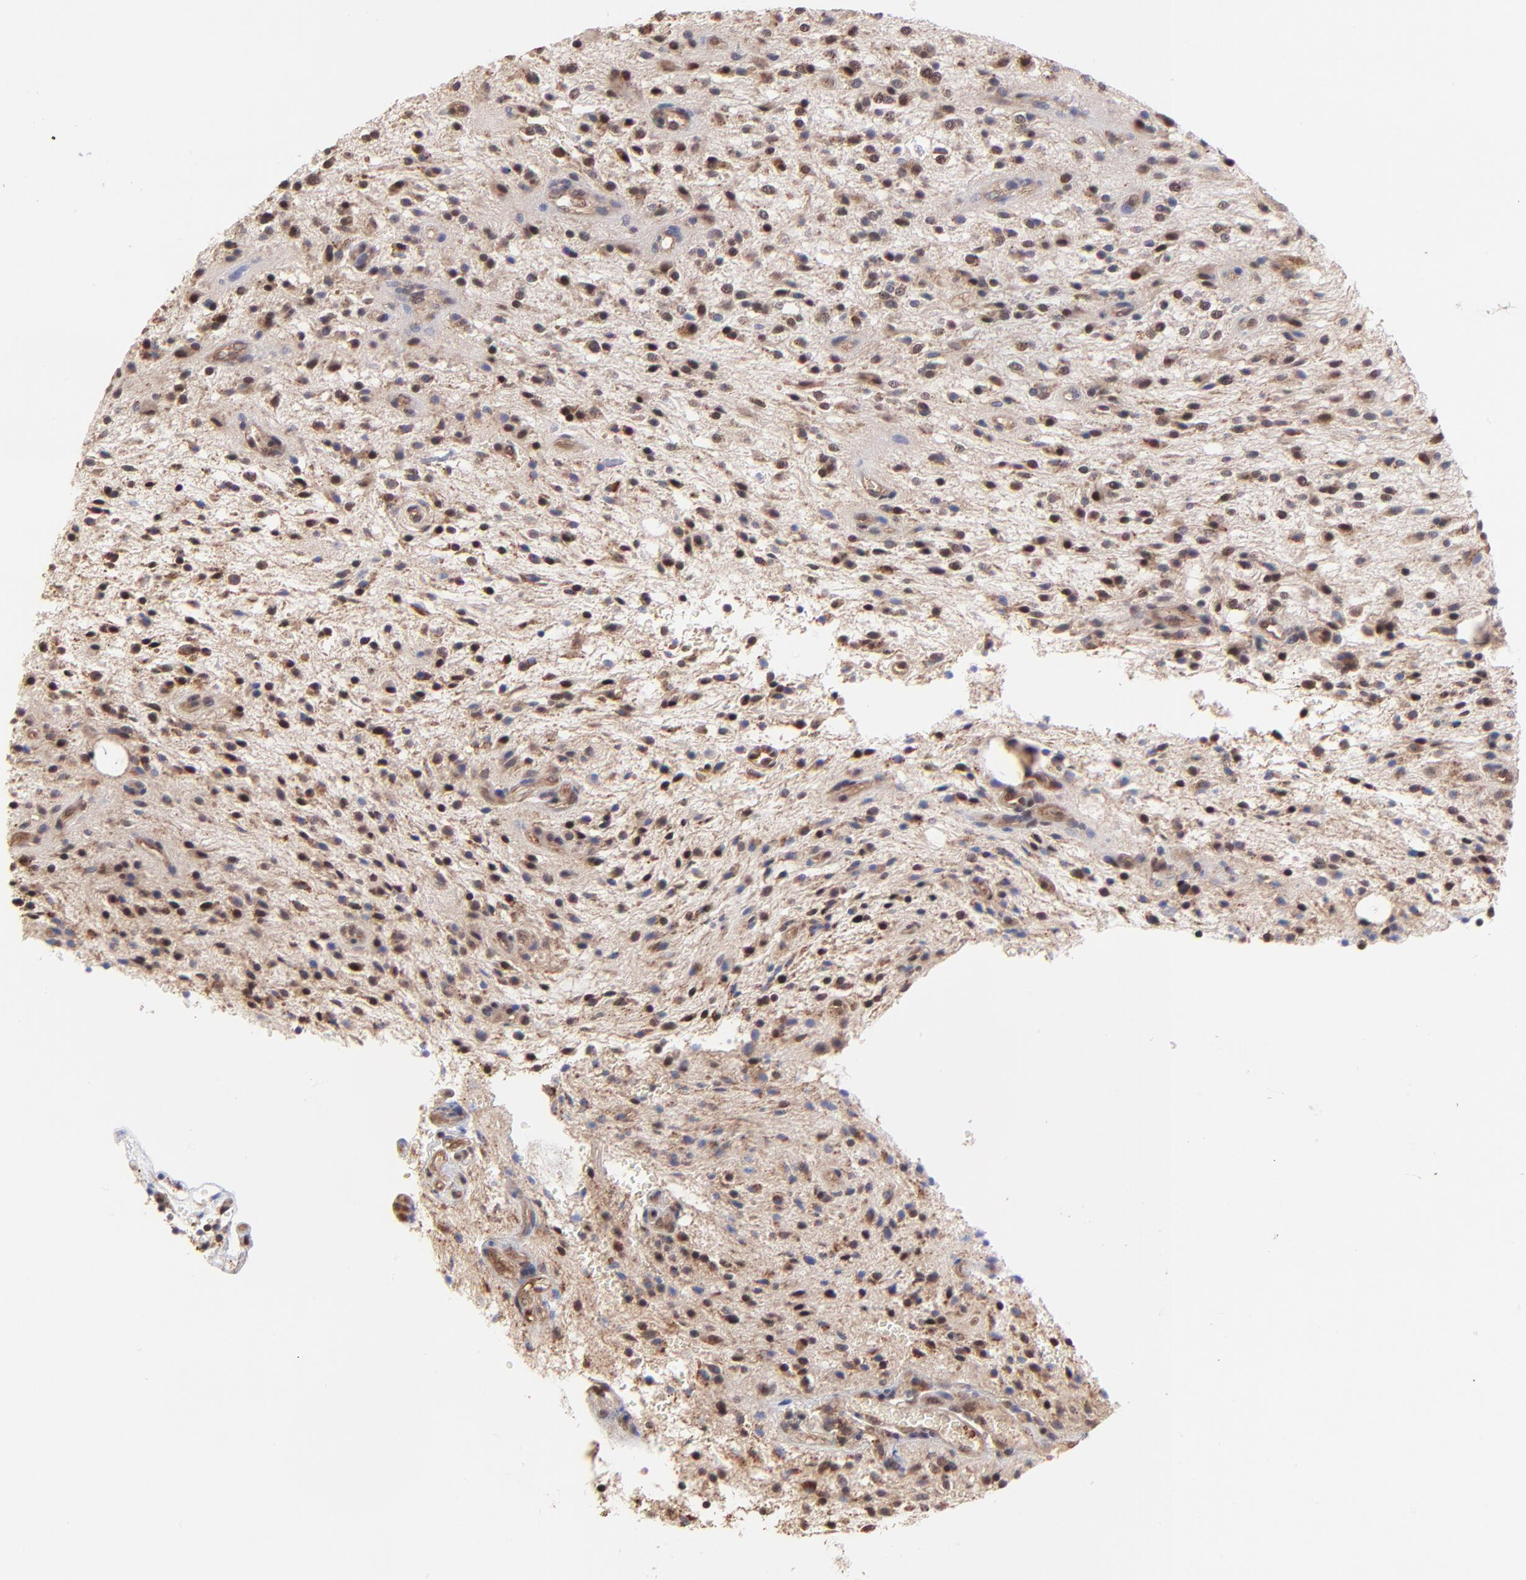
{"staining": {"intensity": "moderate", "quantity": "25%-75%", "location": "cytoplasmic/membranous,nuclear"}, "tissue": "glioma", "cell_type": "Tumor cells", "image_type": "cancer", "snomed": [{"axis": "morphology", "description": "Glioma, malignant, NOS"}, {"axis": "topography", "description": "Cerebellum"}], "caption": "Glioma stained with a brown dye displays moderate cytoplasmic/membranous and nuclear positive expression in approximately 25%-75% of tumor cells.", "gene": "PSMA6", "patient": {"sex": "female", "age": 10}}